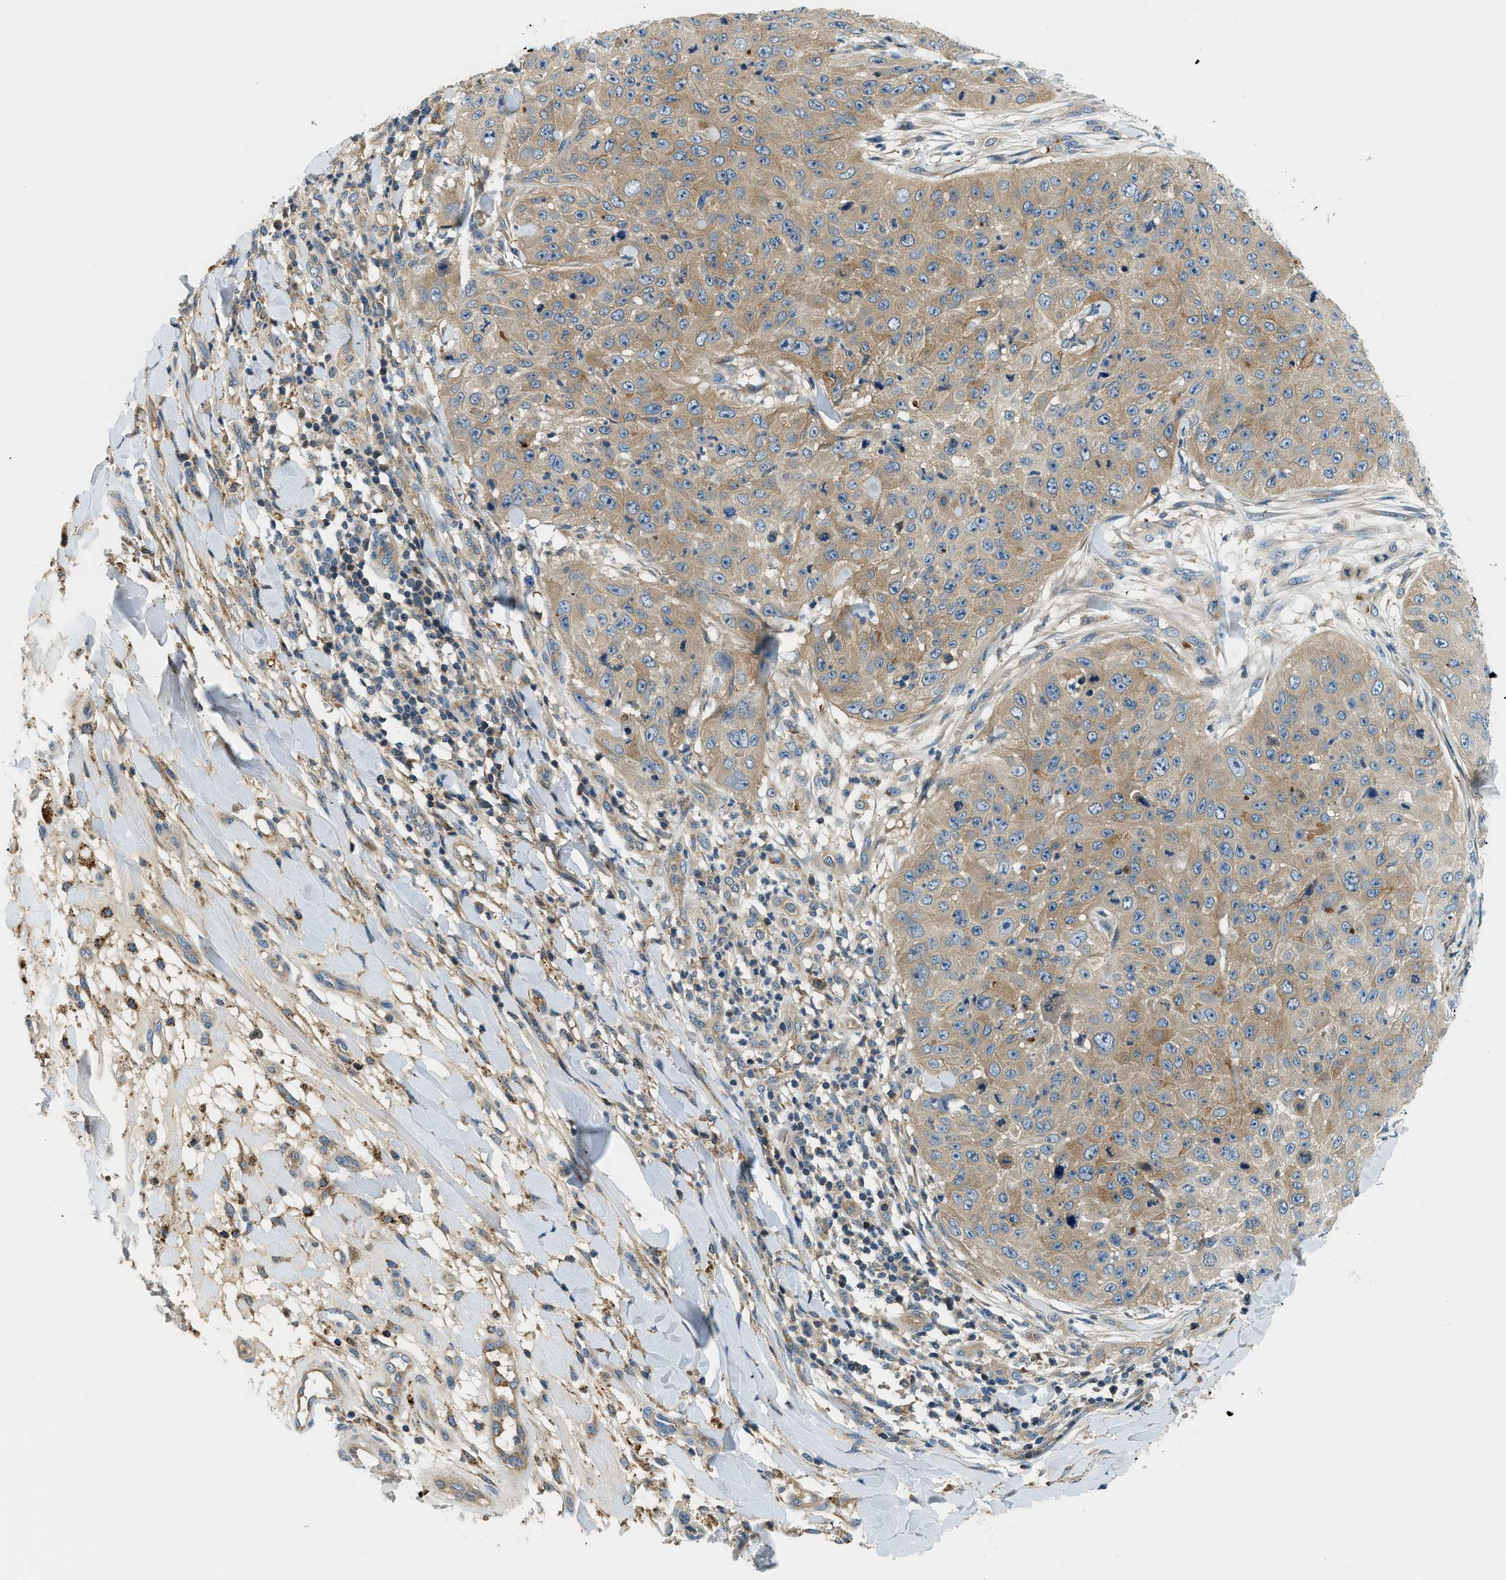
{"staining": {"intensity": "weak", "quantity": ">75%", "location": "cytoplasmic/membranous"}, "tissue": "skin cancer", "cell_type": "Tumor cells", "image_type": "cancer", "snomed": [{"axis": "morphology", "description": "Squamous cell carcinoma, NOS"}, {"axis": "topography", "description": "Skin"}], "caption": "Squamous cell carcinoma (skin) stained with immunohistochemistry (IHC) demonstrates weak cytoplasmic/membranous expression in about >75% of tumor cells.", "gene": "KCNK1", "patient": {"sex": "female", "age": 80}}